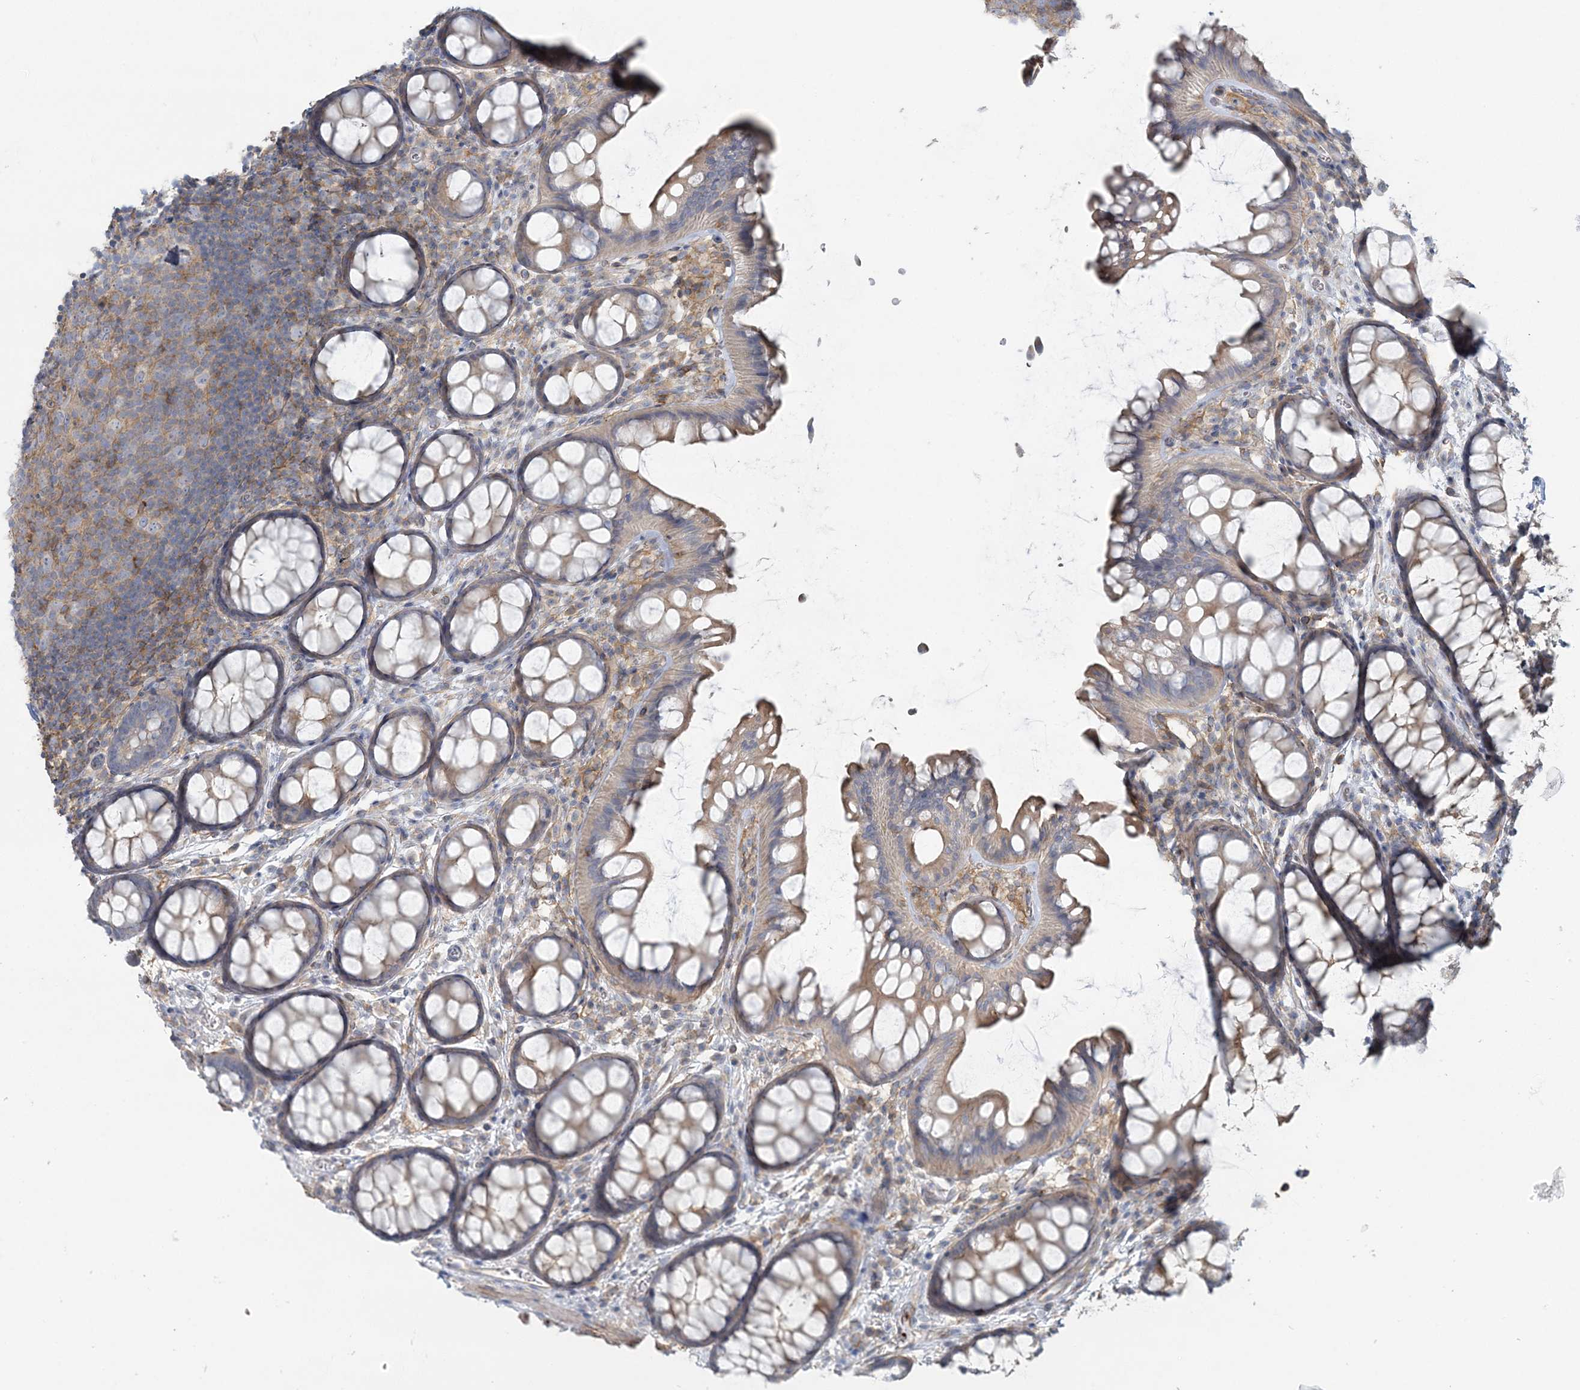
{"staining": {"intensity": "negative", "quantity": "none", "location": "none"}, "tissue": "colon", "cell_type": "Endothelial cells", "image_type": "normal", "snomed": [{"axis": "morphology", "description": "Normal tissue, NOS"}, {"axis": "topography", "description": "Colon"}], "caption": "IHC image of normal colon: human colon stained with DAB reveals no significant protein expression in endothelial cells.", "gene": "CUEDC2", "patient": {"sex": "female", "age": 82}}